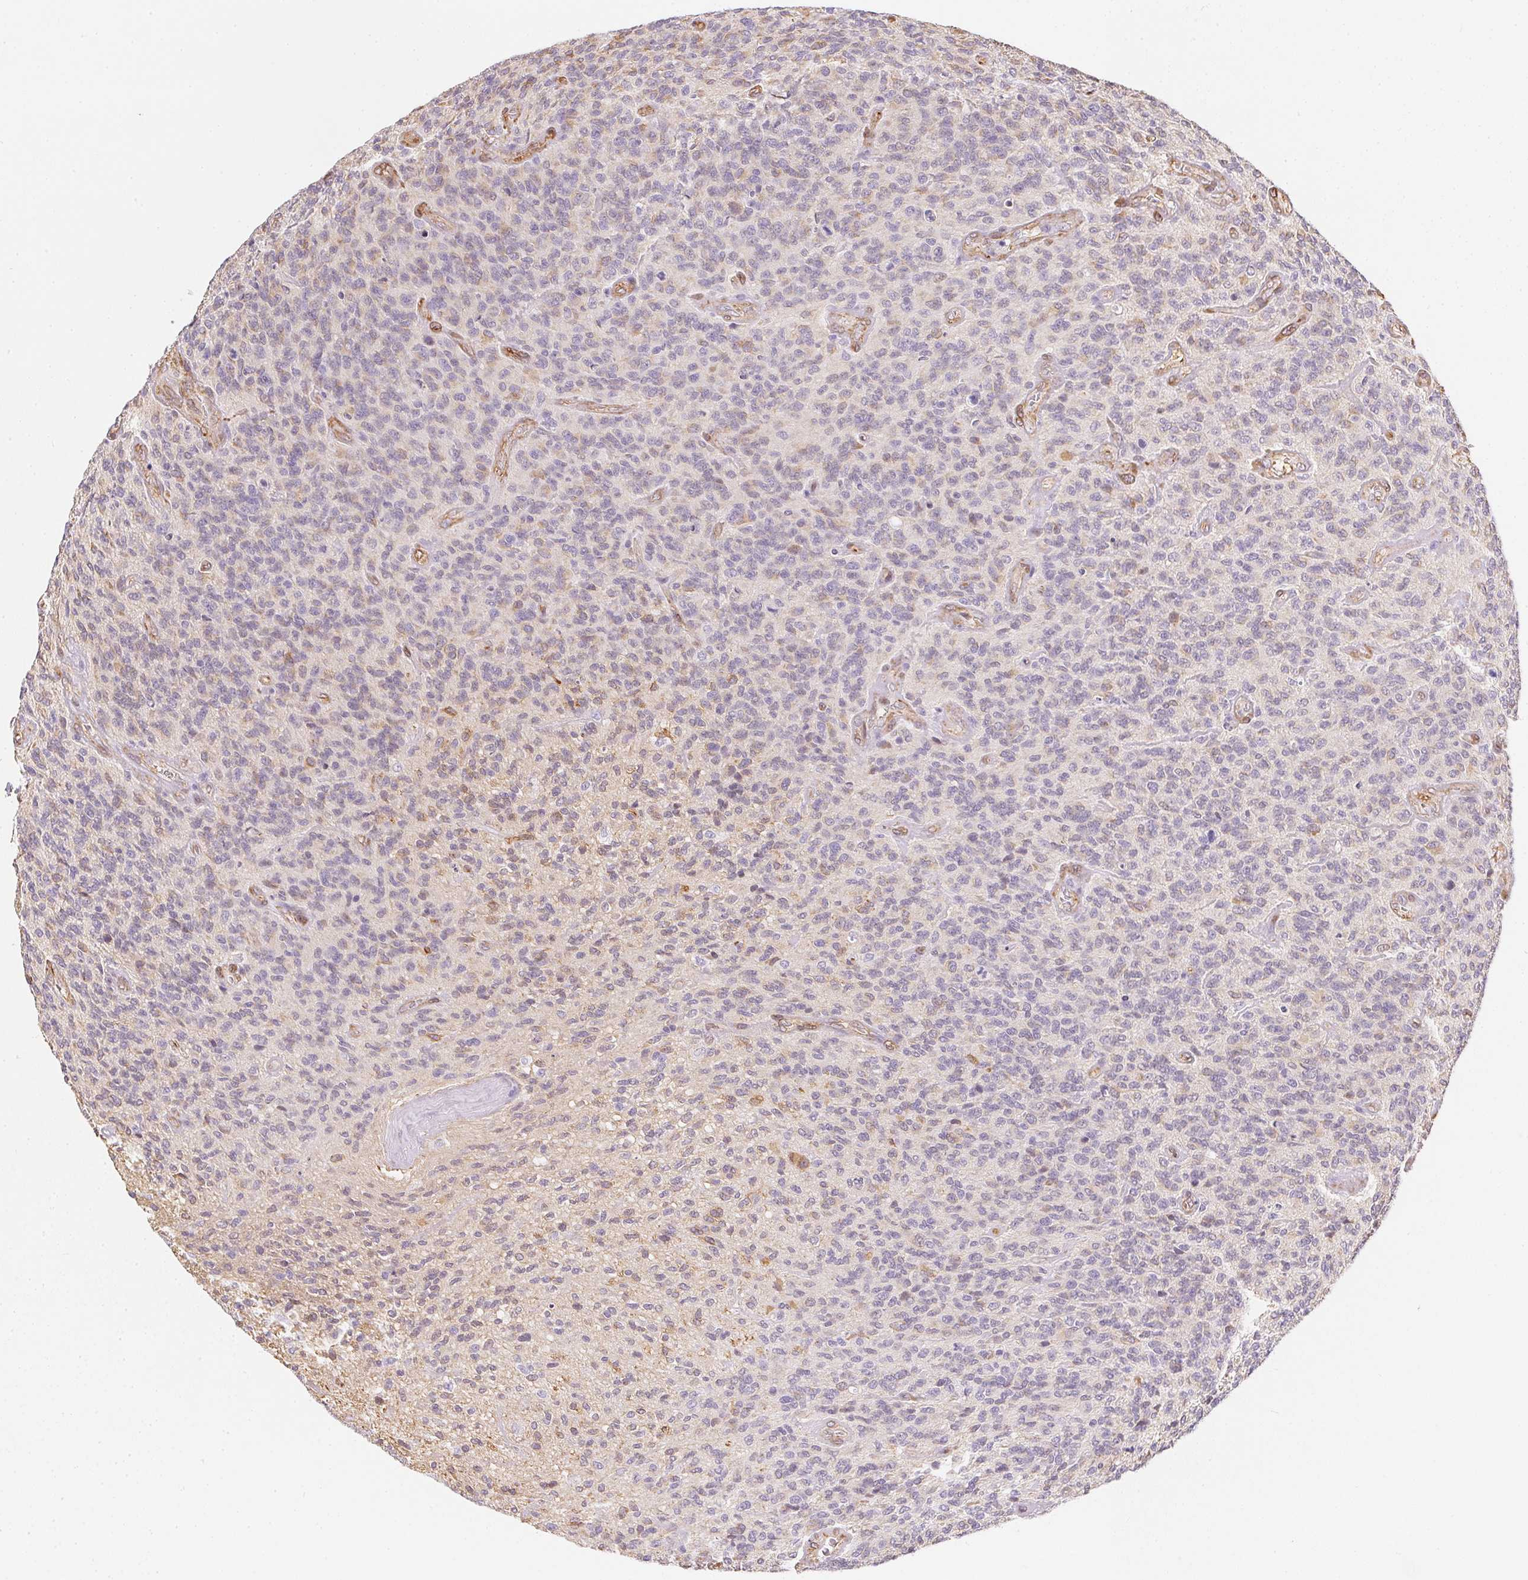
{"staining": {"intensity": "moderate", "quantity": "<25%", "location": "cytoplasmic/membranous"}, "tissue": "glioma", "cell_type": "Tumor cells", "image_type": "cancer", "snomed": [{"axis": "morphology", "description": "Glioma, malignant, High grade"}, {"axis": "topography", "description": "Brain"}], "caption": "This histopathology image shows IHC staining of human glioma, with low moderate cytoplasmic/membranous staining in approximately <25% of tumor cells.", "gene": "RSBN1", "patient": {"sex": "male", "age": 76}}